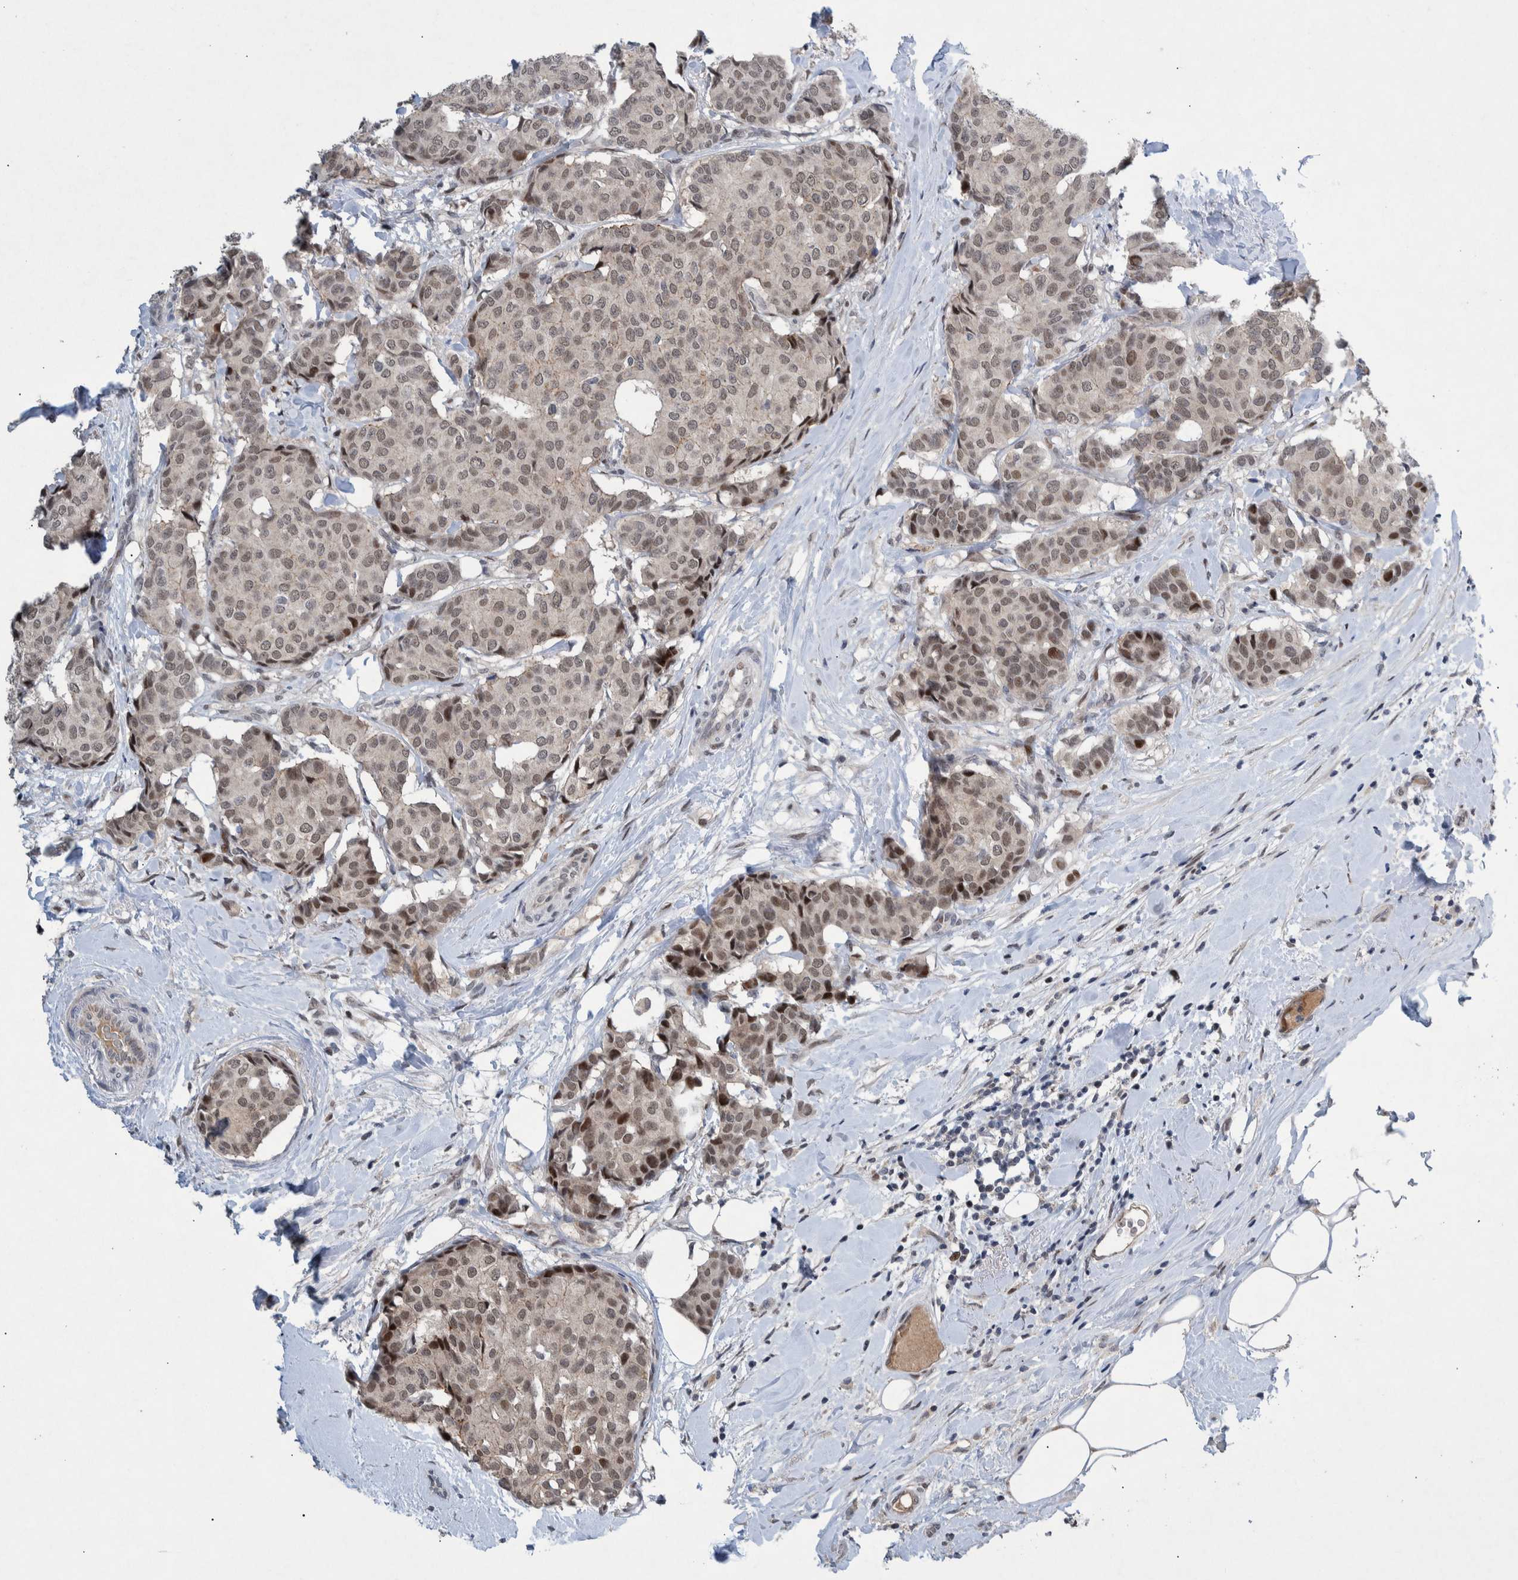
{"staining": {"intensity": "weak", "quantity": ">75%", "location": "nuclear"}, "tissue": "breast cancer", "cell_type": "Tumor cells", "image_type": "cancer", "snomed": [{"axis": "morphology", "description": "Duct carcinoma"}, {"axis": "topography", "description": "Breast"}], "caption": "This is an image of immunohistochemistry staining of breast intraductal carcinoma, which shows weak expression in the nuclear of tumor cells.", "gene": "ESRP1", "patient": {"sex": "female", "age": 75}}